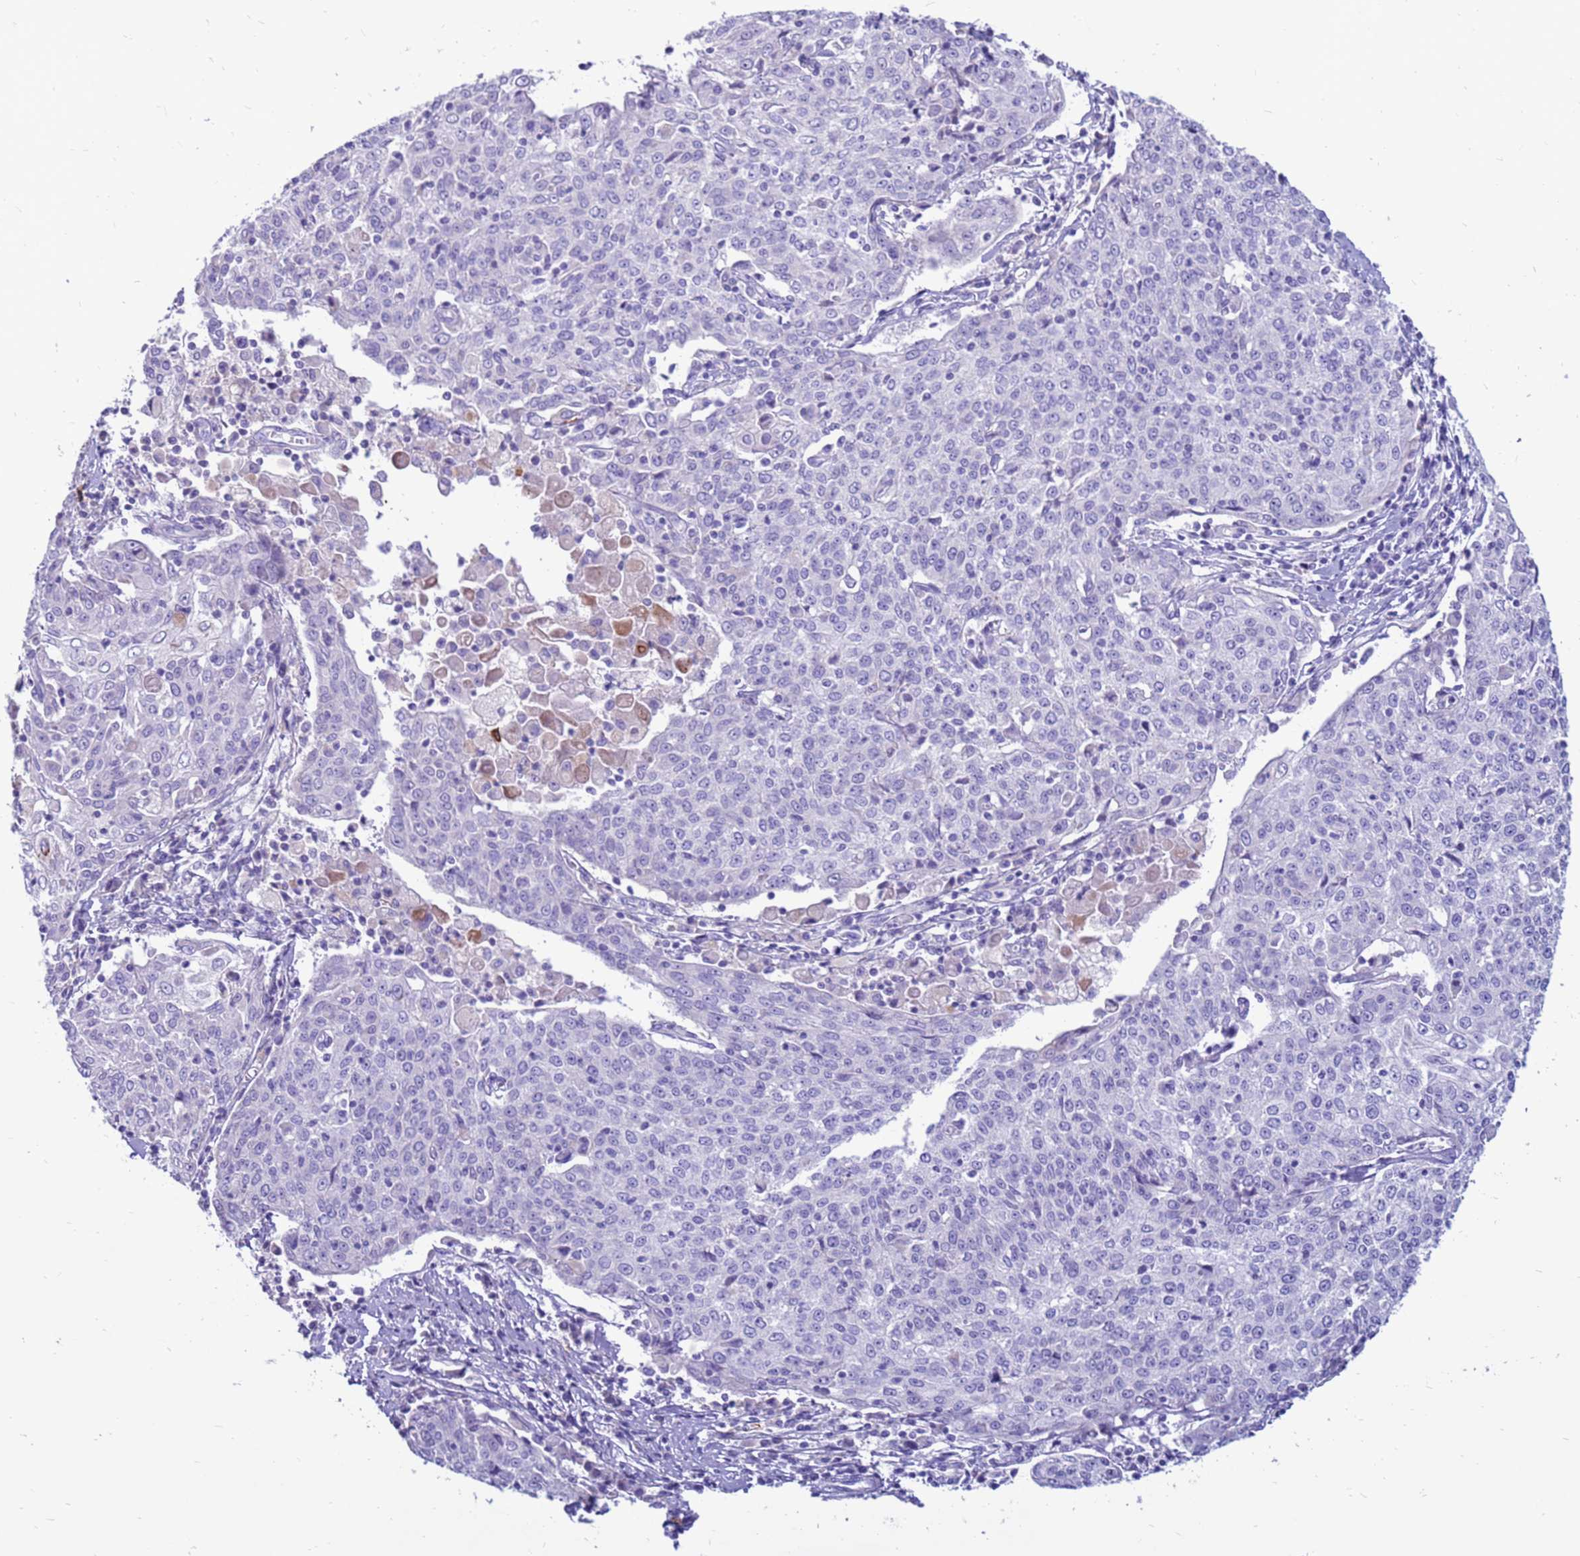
{"staining": {"intensity": "negative", "quantity": "none", "location": "none"}, "tissue": "cervical cancer", "cell_type": "Tumor cells", "image_type": "cancer", "snomed": [{"axis": "morphology", "description": "Squamous cell carcinoma, NOS"}, {"axis": "topography", "description": "Cervix"}], "caption": "Immunohistochemical staining of human cervical squamous cell carcinoma exhibits no significant positivity in tumor cells.", "gene": "PDE10A", "patient": {"sex": "female", "age": 48}}